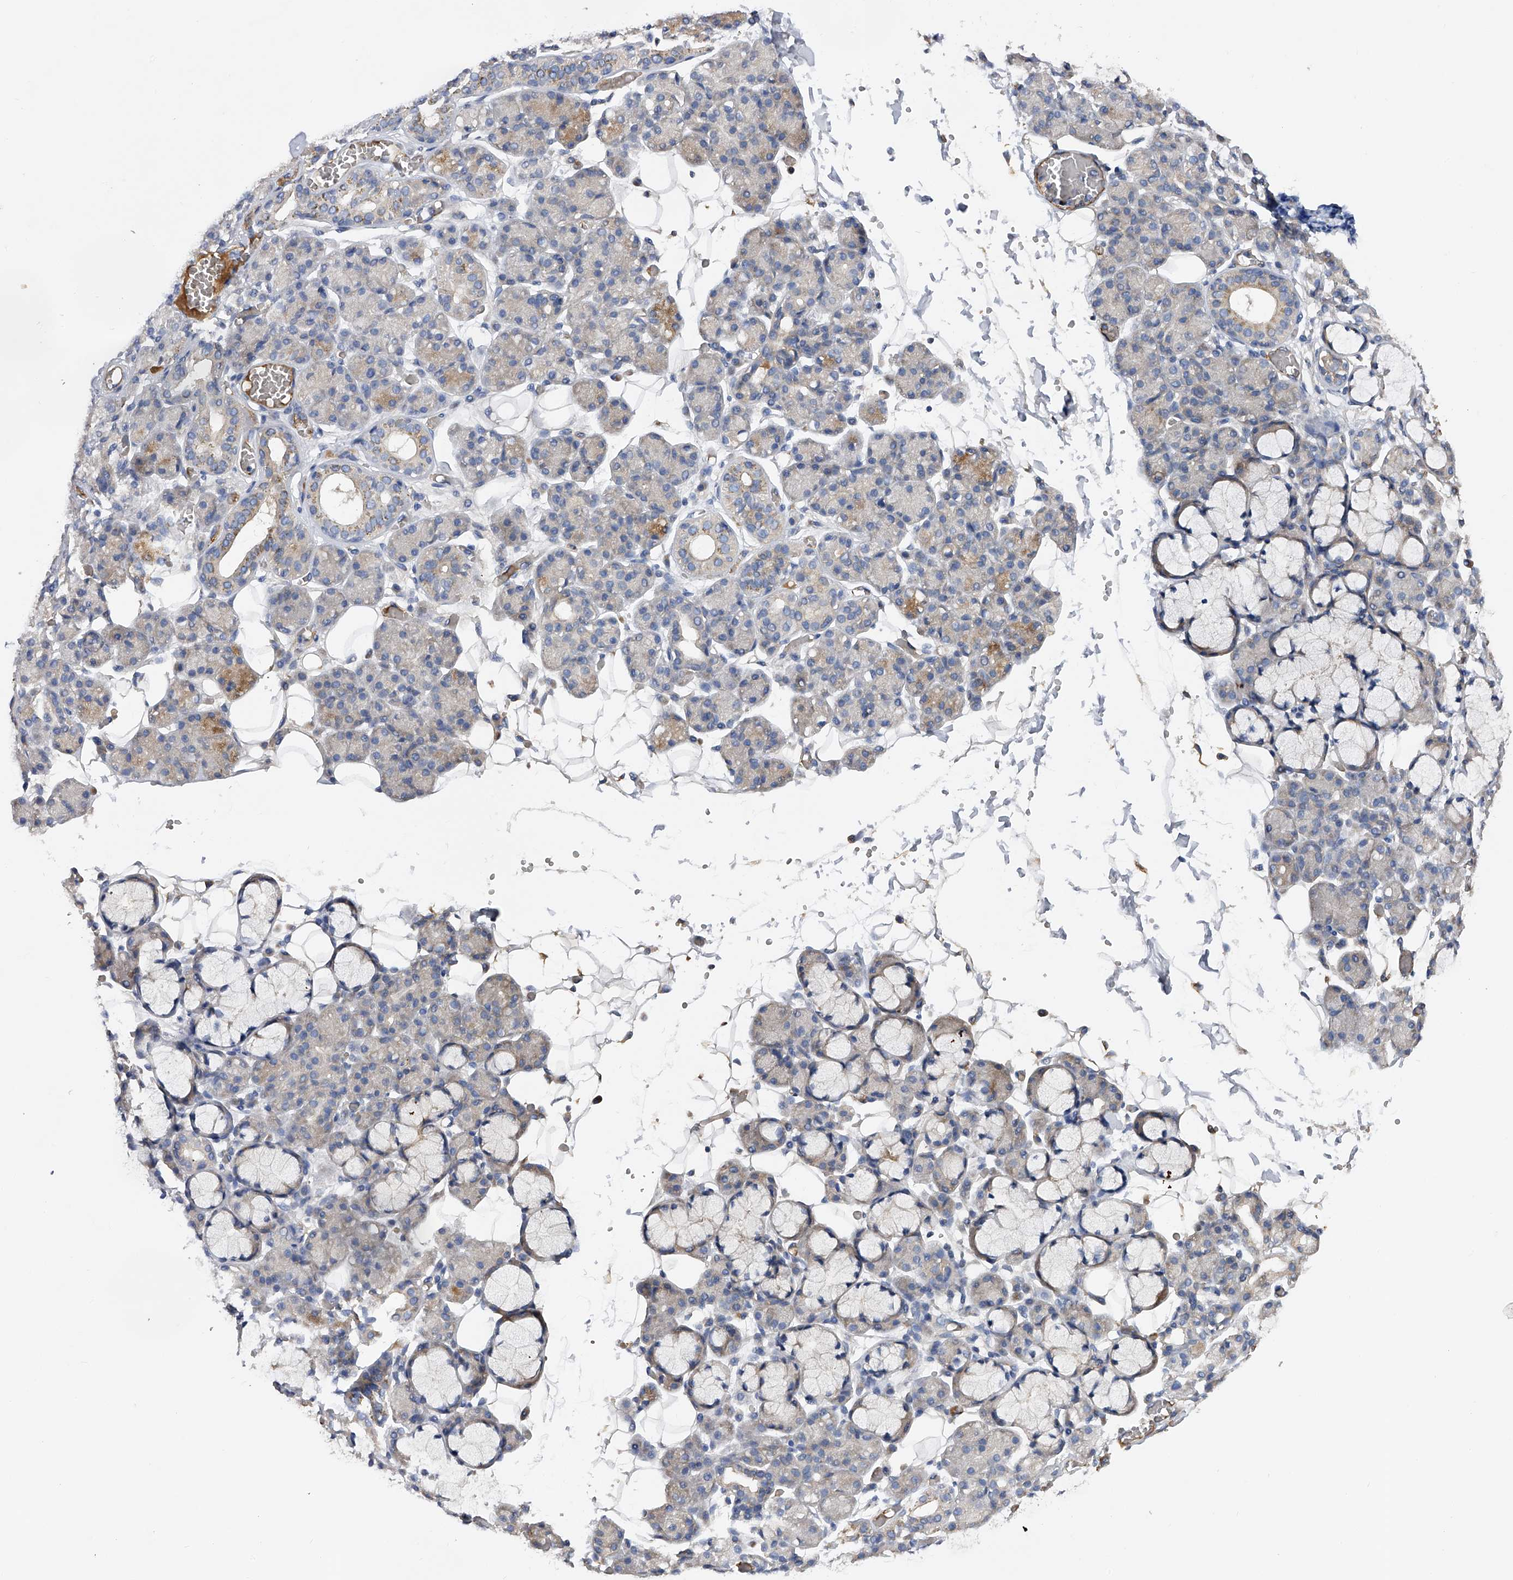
{"staining": {"intensity": "moderate", "quantity": "<25%", "location": "cytoplasmic/membranous"}, "tissue": "salivary gland", "cell_type": "Glandular cells", "image_type": "normal", "snomed": [{"axis": "morphology", "description": "Normal tissue, NOS"}, {"axis": "topography", "description": "Salivary gland"}], "caption": "This micrograph shows benign salivary gland stained with immunohistochemistry (IHC) to label a protein in brown. The cytoplasmic/membranous of glandular cells show moderate positivity for the protein. Nuclei are counter-stained blue.", "gene": "RWDD2A", "patient": {"sex": "male", "age": 63}}